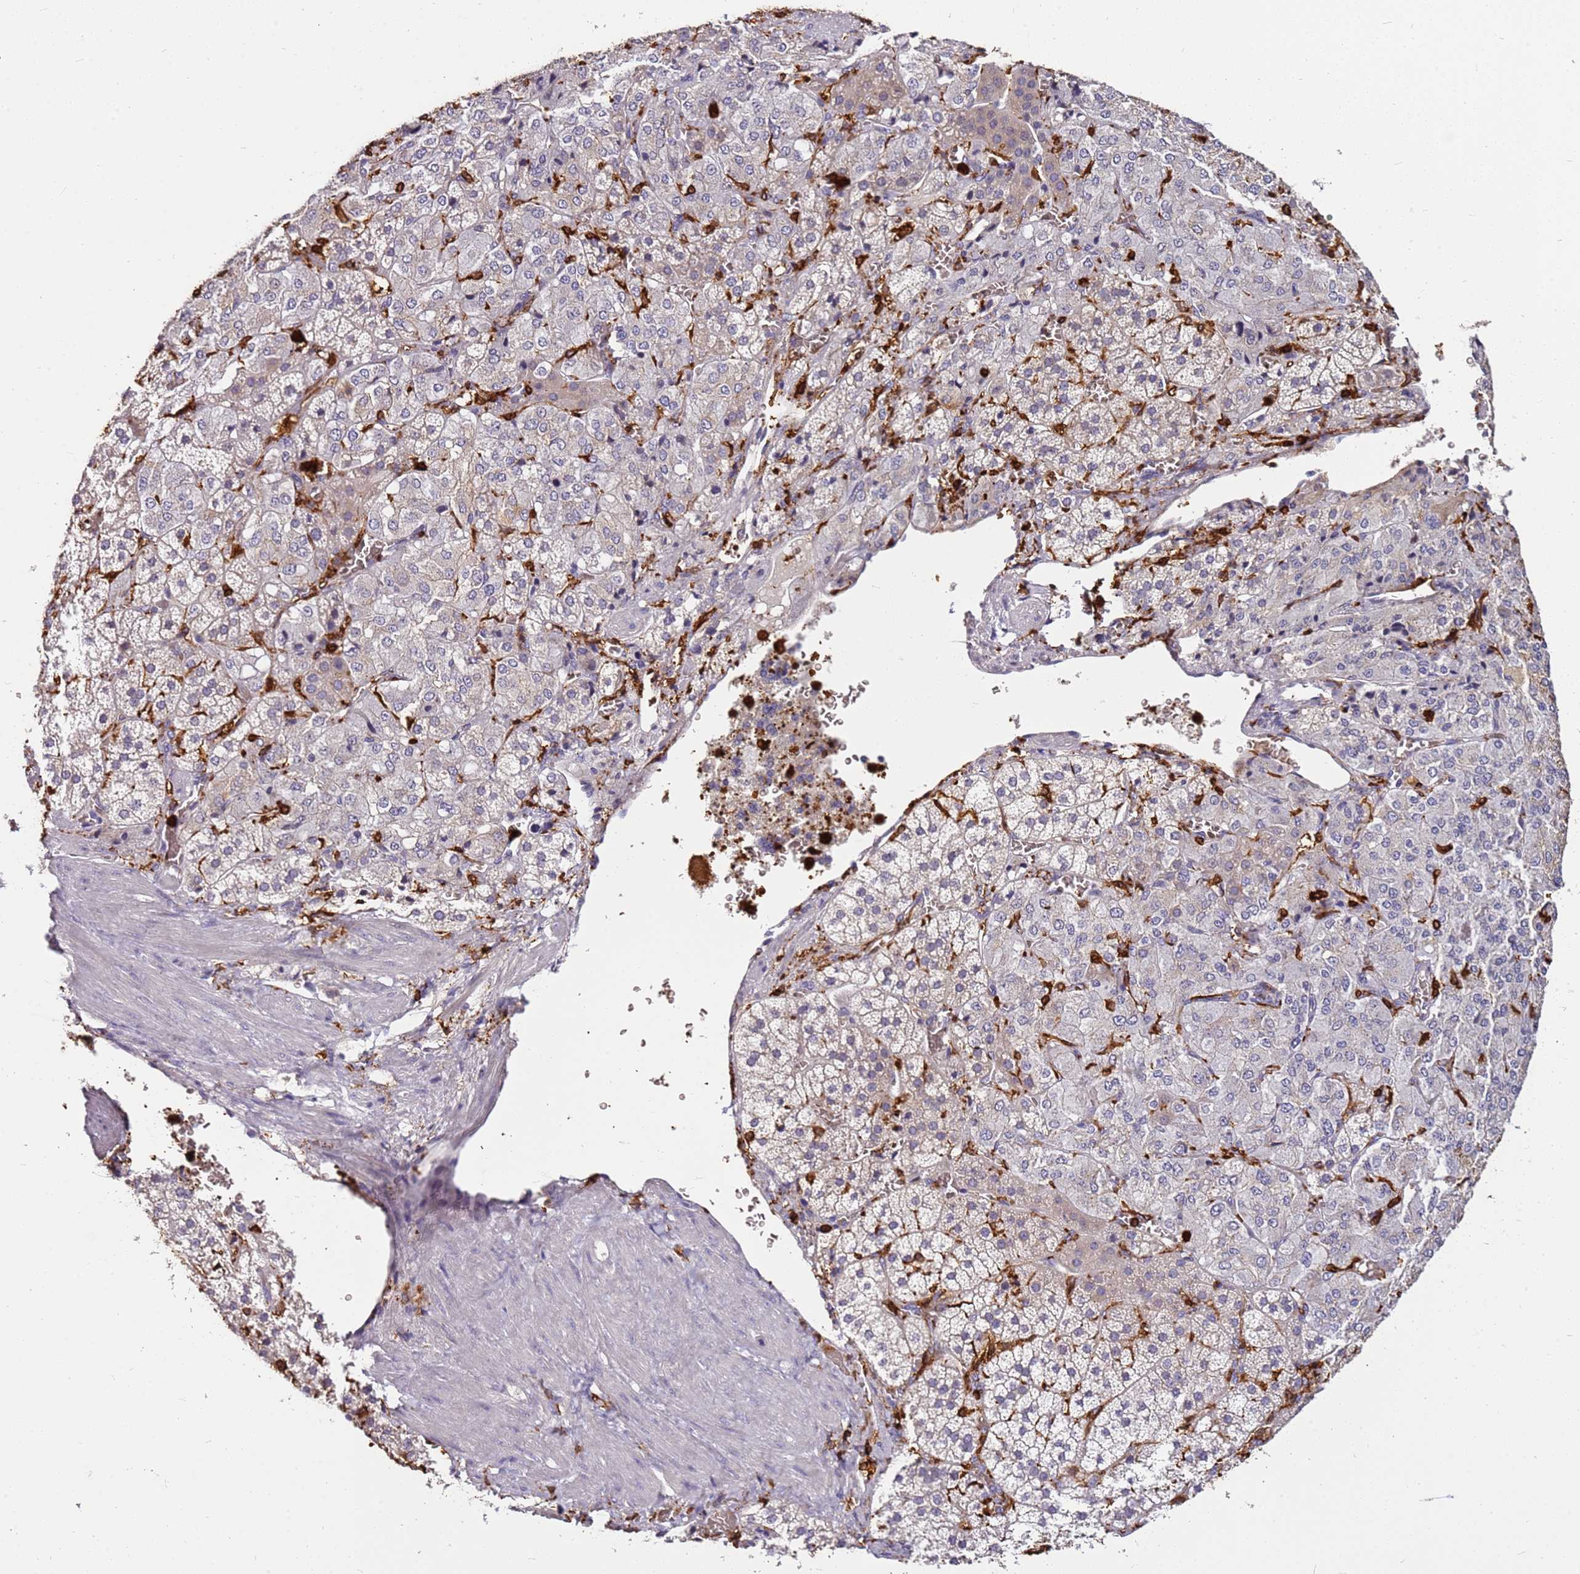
{"staining": {"intensity": "negative", "quantity": "none", "location": "none"}, "tissue": "adrenal gland", "cell_type": "Glandular cells", "image_type": "normal", "snomed": [{"axis": "morphology", "description": "Normal tissue, NOS"}, {"axis": "topography", "description": "Adrenal gland"}], "caption": "The IHC photomicrograph has no significant positivity in glandular cells of adrenal gland.", "gene": "CORO1A", "patient": {"sex": "female", "age": 44}}